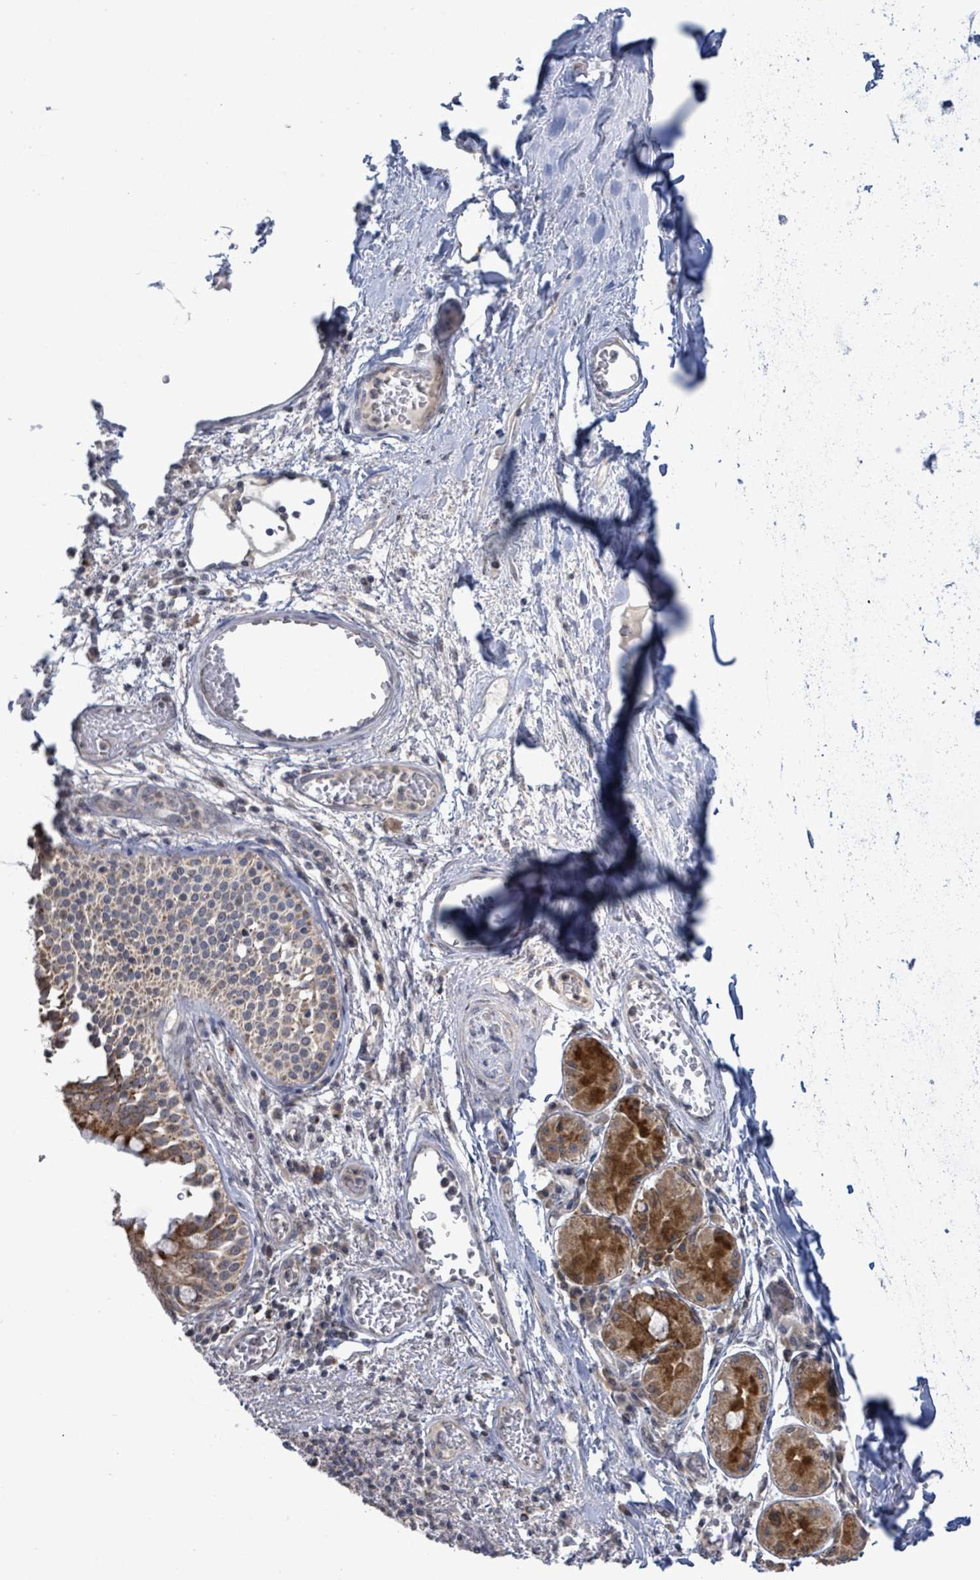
{"staining": {"intensity": "moderate", "quantity": ">75%", "location": "cytoplasmic/membranous"}, "tissue": "bronchus", "cell_type": "Respiratory epithelial cells", "image_type": "normal", "snomed": [{"axis": "morphology", "description": "Normal tissue, NOS"}, {"axis": "topography", "description": "Cartilage tissue"}, {"axis": "topography", "description": "Bronchus"}], "caption": "Human bronchus stained with a brown dye displays moderate cytoplasmic/membranous positive expression in approximately >75% of respiratory epithelial cells.", "gene": "COQ10B", "patient": {"sex": "male", "age": 63}}